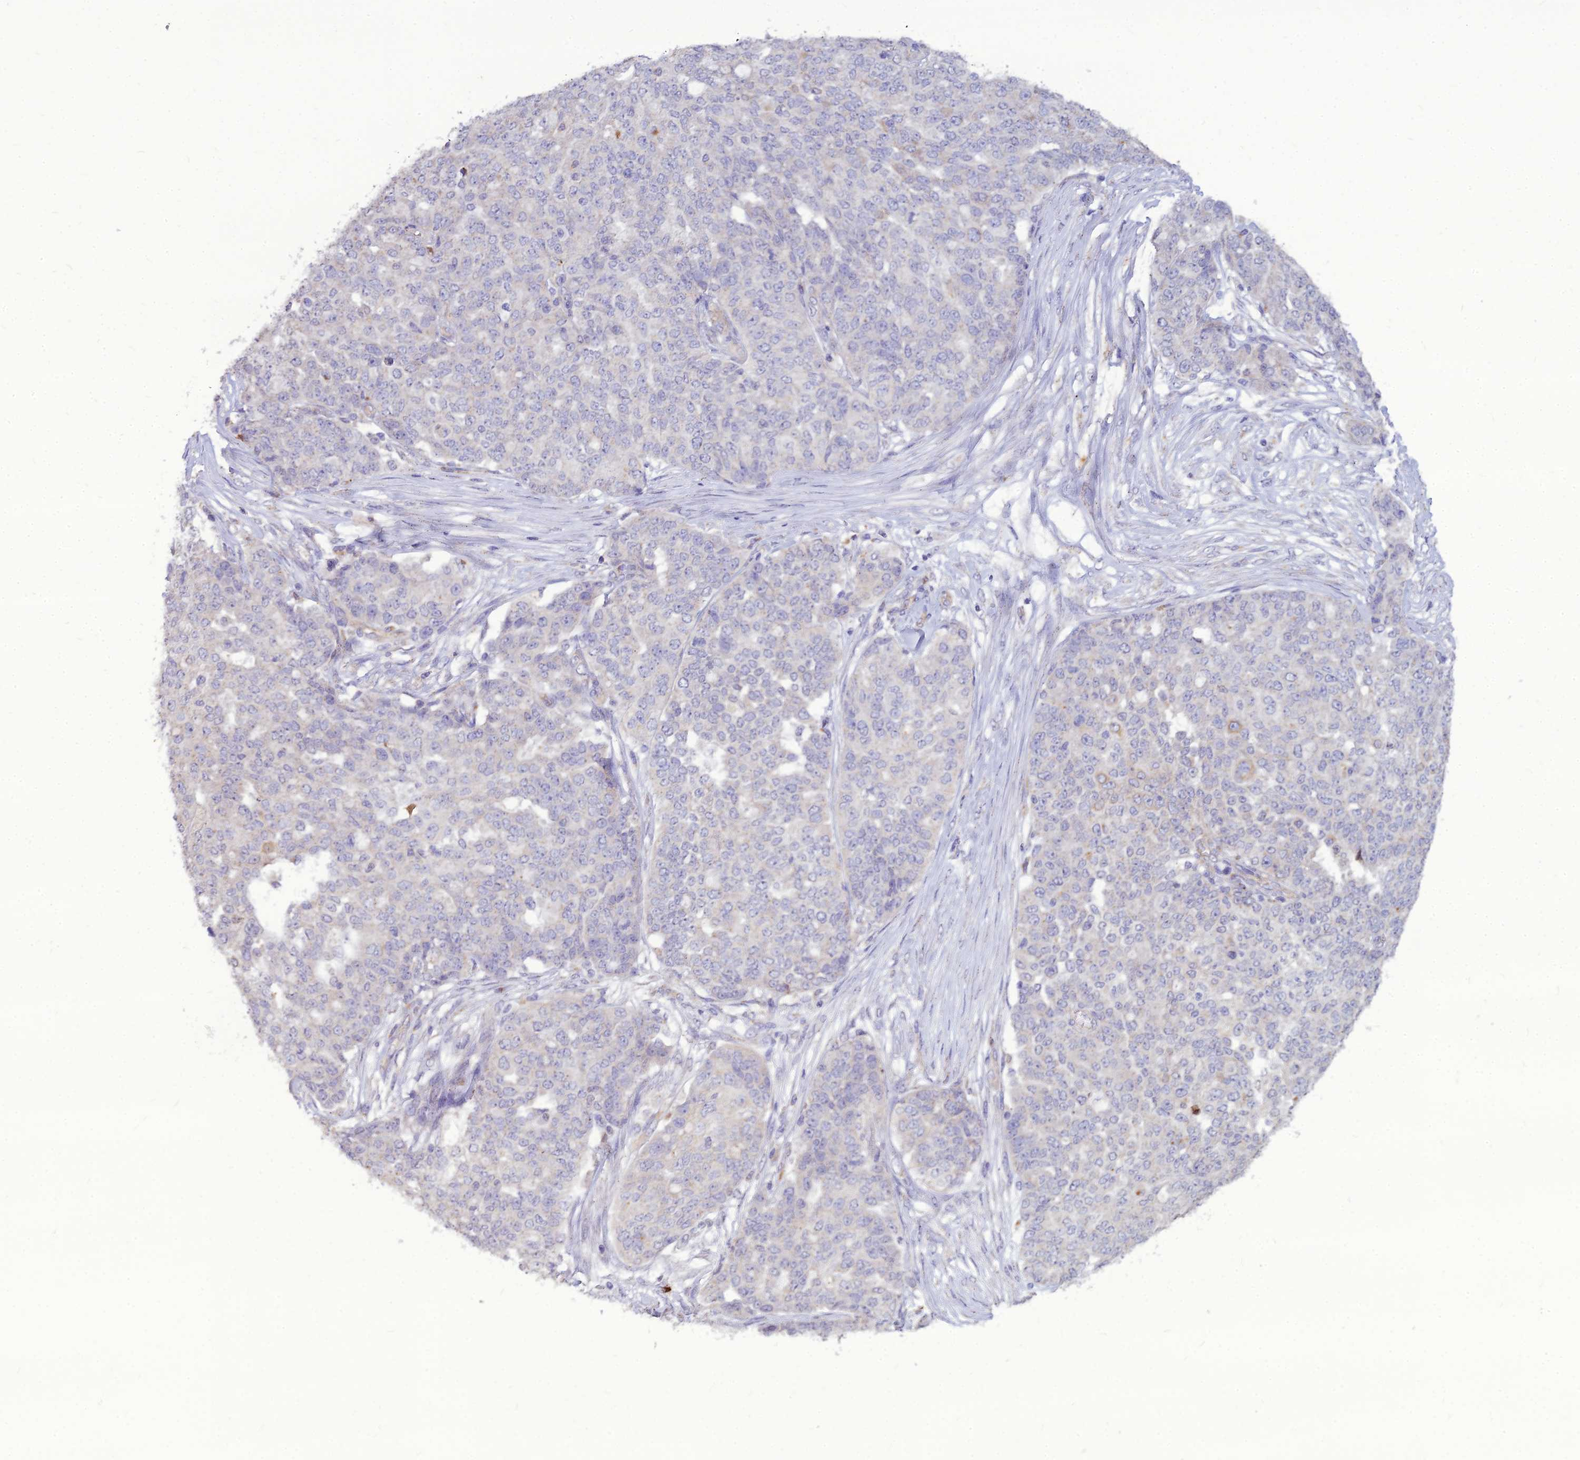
{"staining": {"intensity": "negative", "quantity": "none", "location": "none"}, "tissue": "ovarian cancer", "cell_type": "Tumor cells", "image_type": "cancer", "snomed": [{"axis": "morphology", "description": "Cystadenocarcinoma, serous, NOS"}, {"axis": "topography", "description": "Soft tissue"}, {"axis": "topography", "description": "Ovary"}], "caption": "A high-resolution photomicrograph shows immunohistochemistry staining of serous cystadenocarcinoma (ovarian), which shows no significant expression in tumor cells. Brightfield microscopy of immunohistochemistry stained with DAB (brown) and hematoxylin (blue), captured at high magnification.", "gene": "PCED1B", "patient": {"sex": "female", "age": 57}}